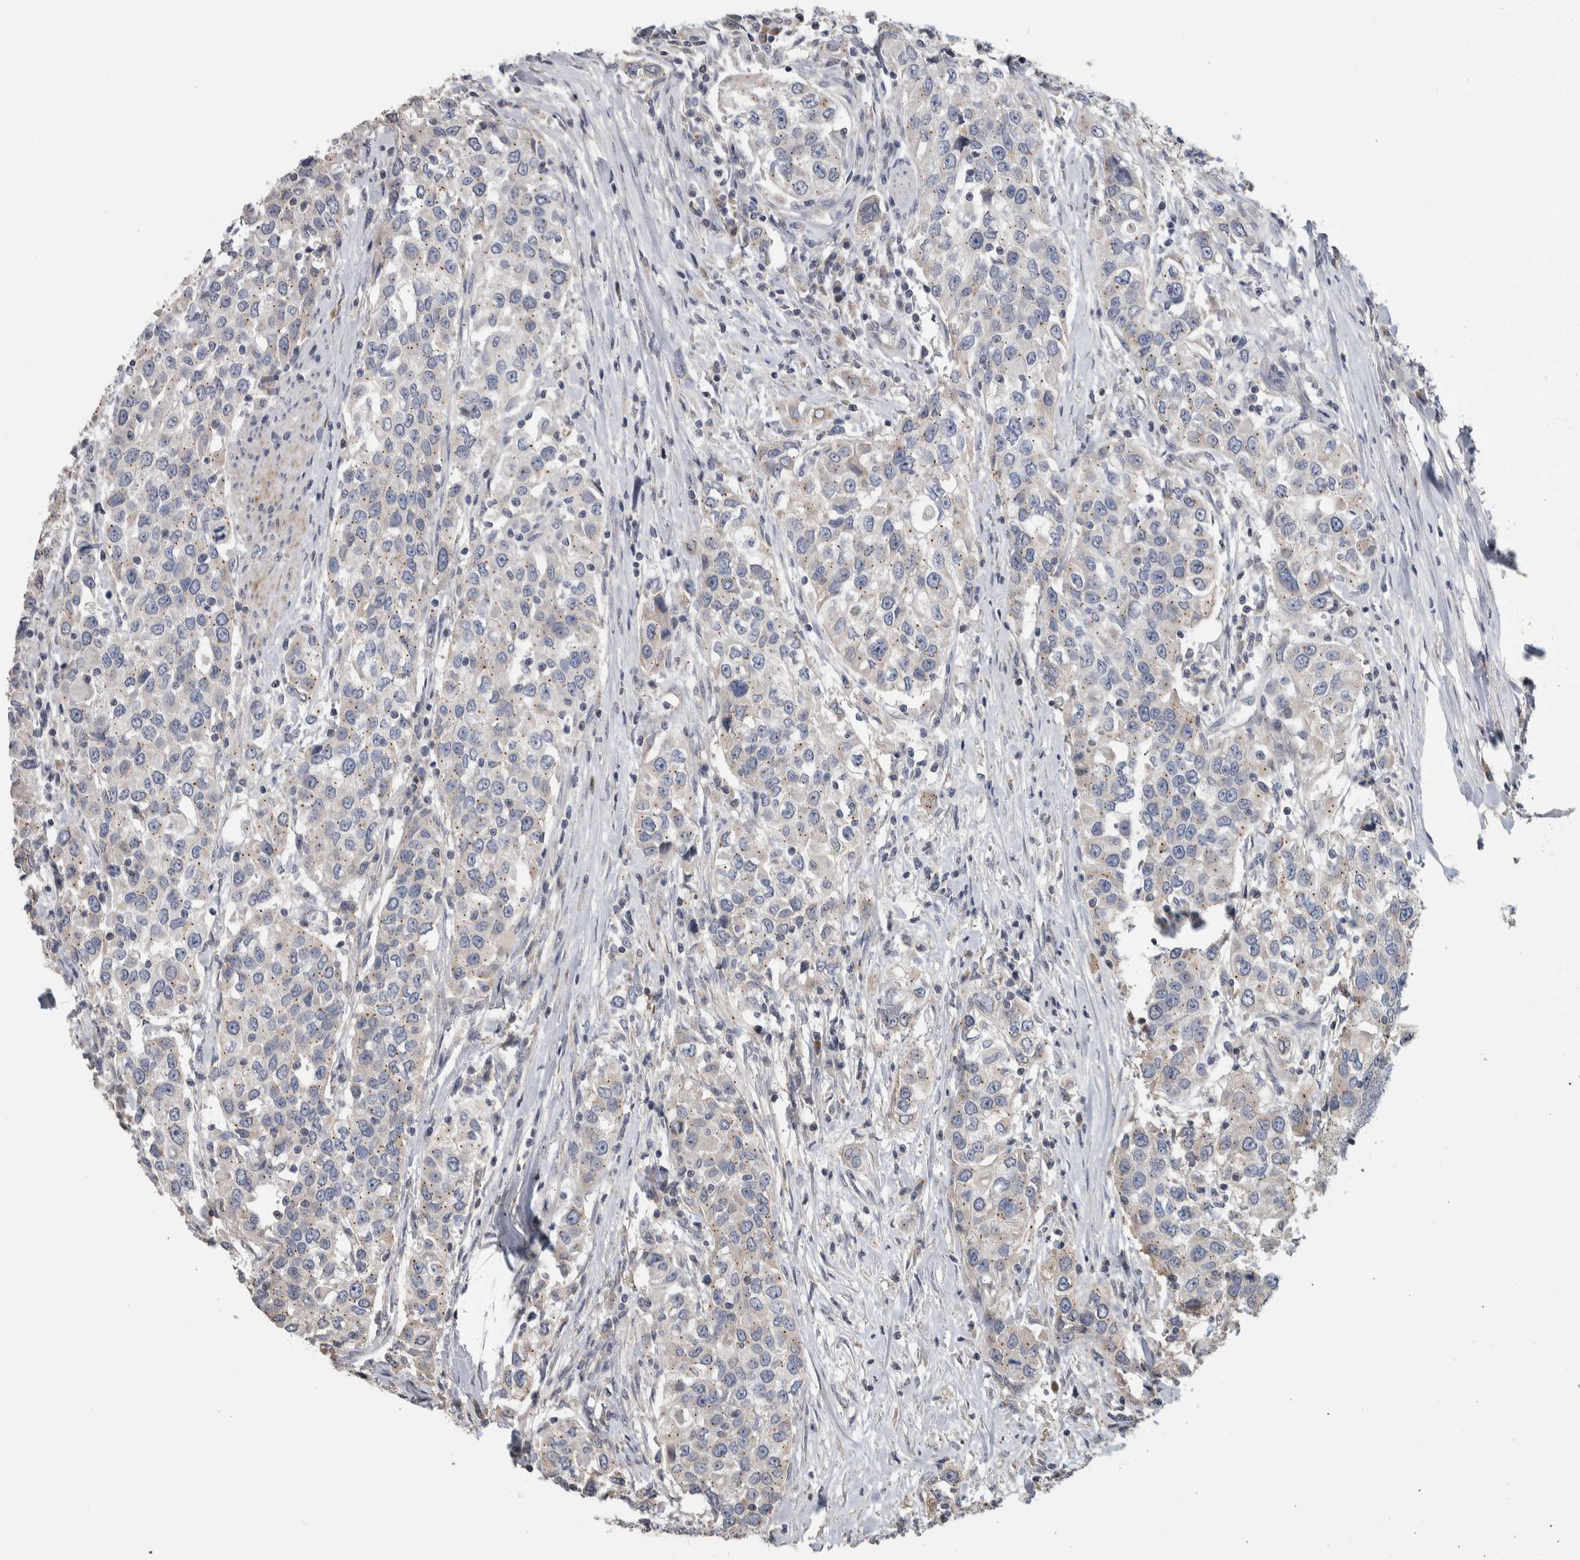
{"staining": {"intensity": "negative", "quantity": "none", "location": "none"}, "tissue": "urothelial cancer", "cell_type": "Tumor cells", "image_type": "cancer", "snomed": [{"axis": "morphology", "description": "Urothelial carcinoma, High grade"}, {"axis": "topography", "description": "Urinary bladder"}], "caption": "Immunohistochemical staining of human urothelial cancer reveals no significant positivity in tumor cells. (DAB immunohistochemistry visualized using brightfield microscopy, high magnification).", "gene": "FAM83G", "patient": {"sex": "female", "age": 80}}